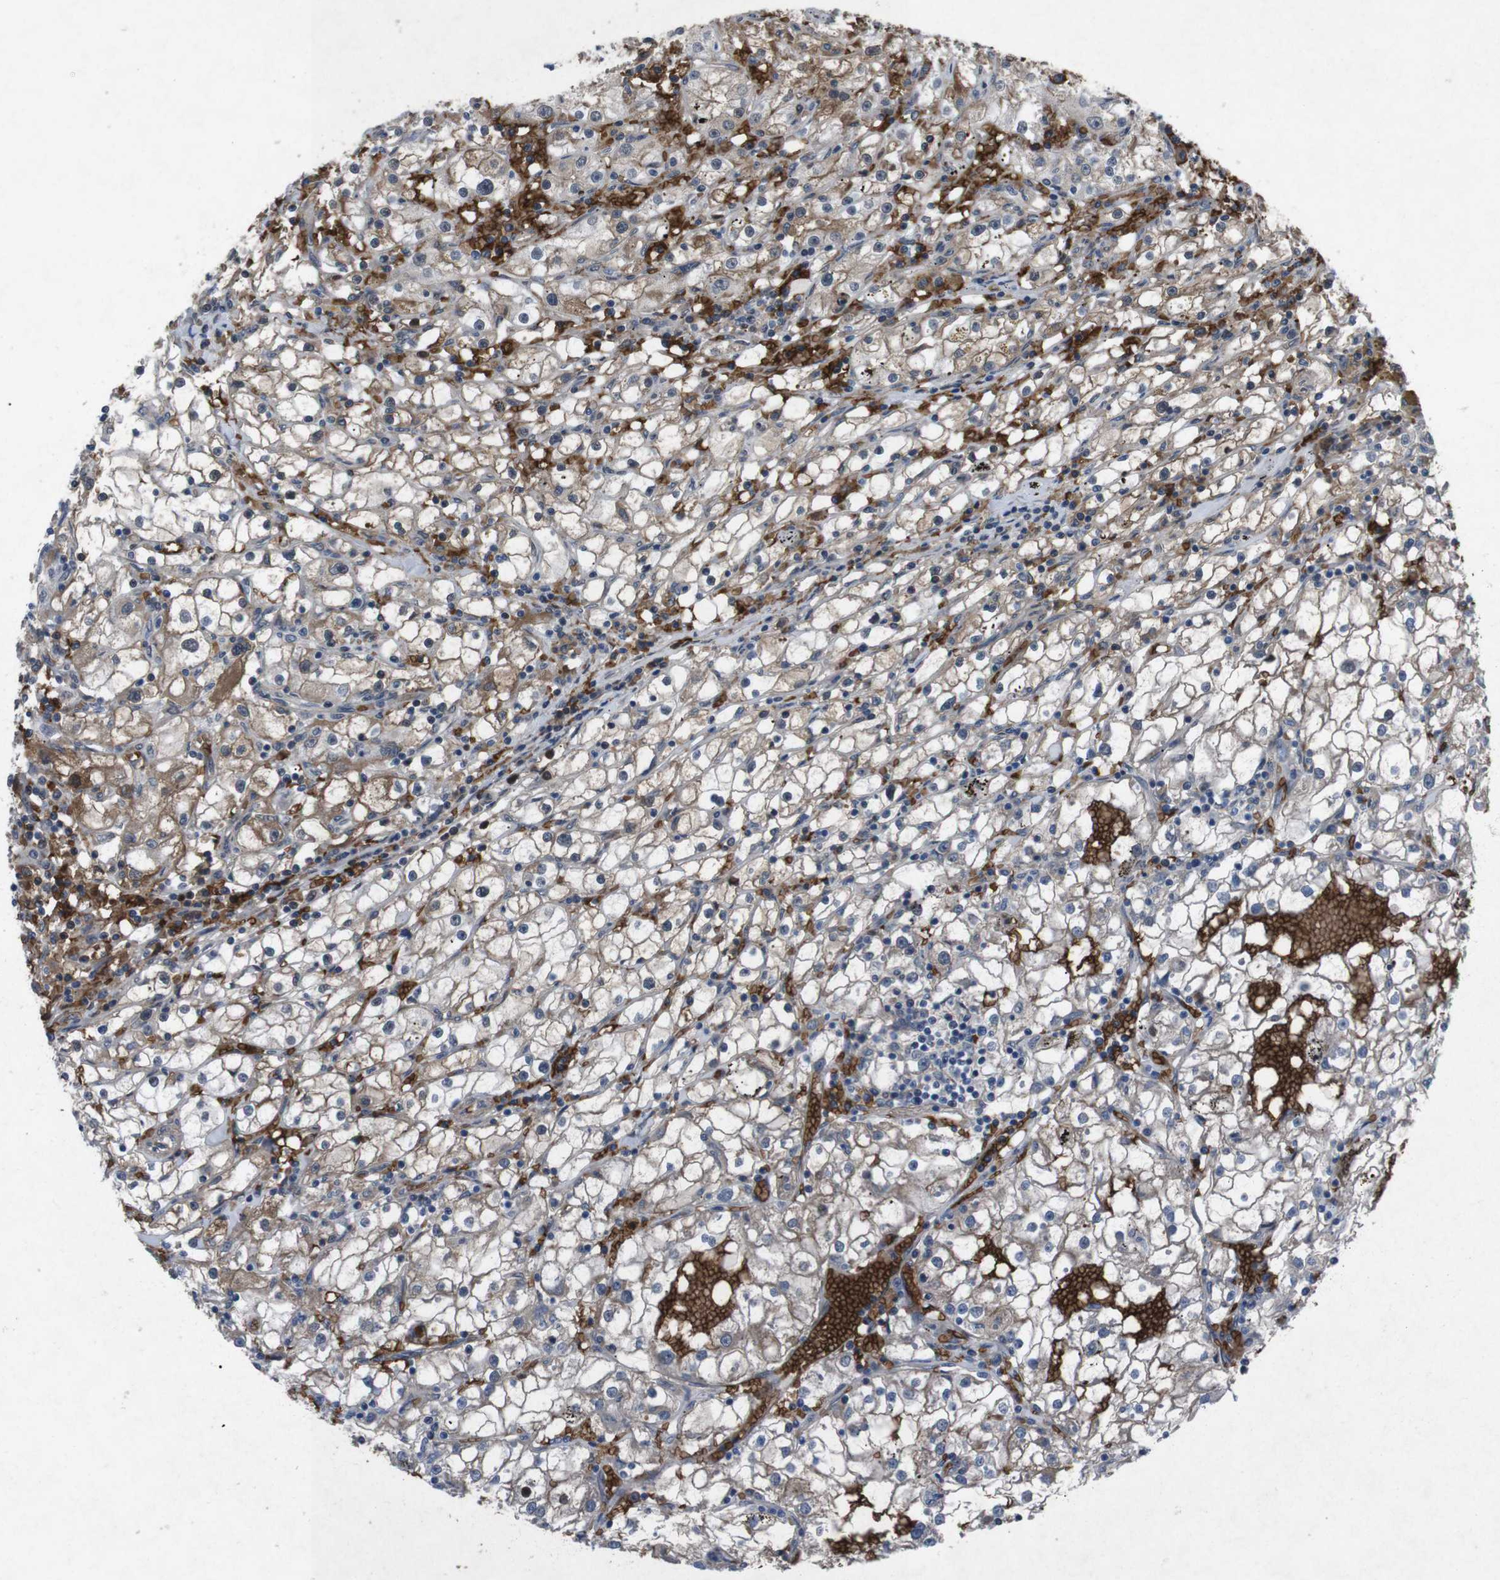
{"staining": {"intensity": "moderate", "quantity": ">75%", "location": "cytoplasmic/membranous"}, "tissue": "renal cancer", "cell_type": "Tumor cells", "image_type": "cancer", "snomed": [{"axis": "morphology", "description": "Adenocarcinoma, NOS"}, {"axis": "topography", "description": "Kidney"}], "caption": "Immunohistochemistry image of neoplastic tissue: renal adenocarcinoma stained using IHC displays medium levels of moderate protein expression localized specifically in the cytoplasmic/membranous of tumor cells, appearing as a cytoplasmic/membranous brown color.", "gene": "SPTB", "patient": {"sex": "male", "age": 56}}